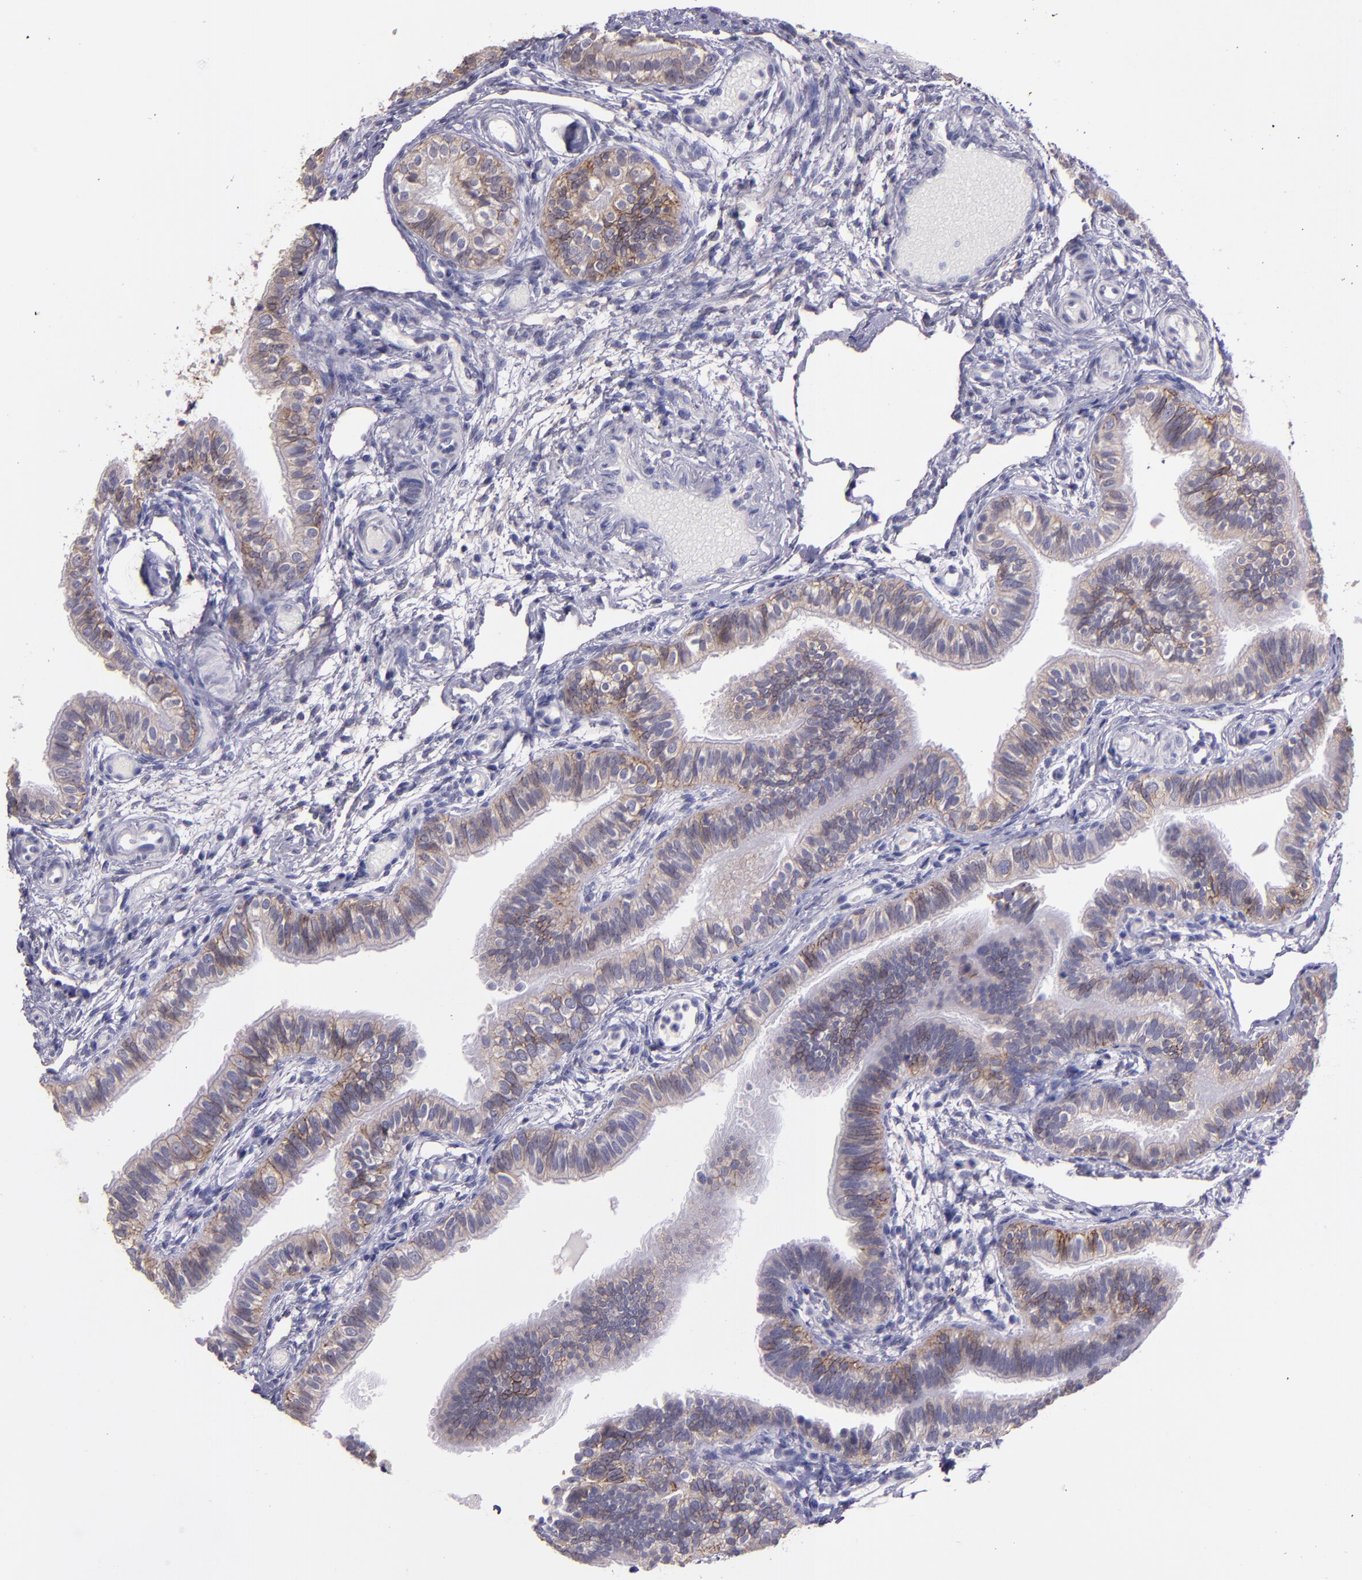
{"staining": {"intensity": "weak", "quantity": "25%-75%", "location": "cytoplasmic/membranous"}, "tissue": "fallopian tube", "cell_type": "Glandular cells", "image_type": "normal", "snomed": [{"axis": "morphology", "description": "Normal tissue, NOS"}, {"axis": "morphology", "description": "Dermoid, NOS"}, {"axis": "topography", "description": "Fallopian tube"}], "caption": "High-magnification brightfield microscopy of unremarkable fallopian tube stained with DAB (3,3'-diaminobenzidine) (brown) and counterstained with hematoxylin (blue). glandular cells exhibit weak cytoplasmic/membranous staining is identified in approximately25%-75% of cells.", "gene": "PAPPA", "patient": {"sex": "female", "age": 33}}